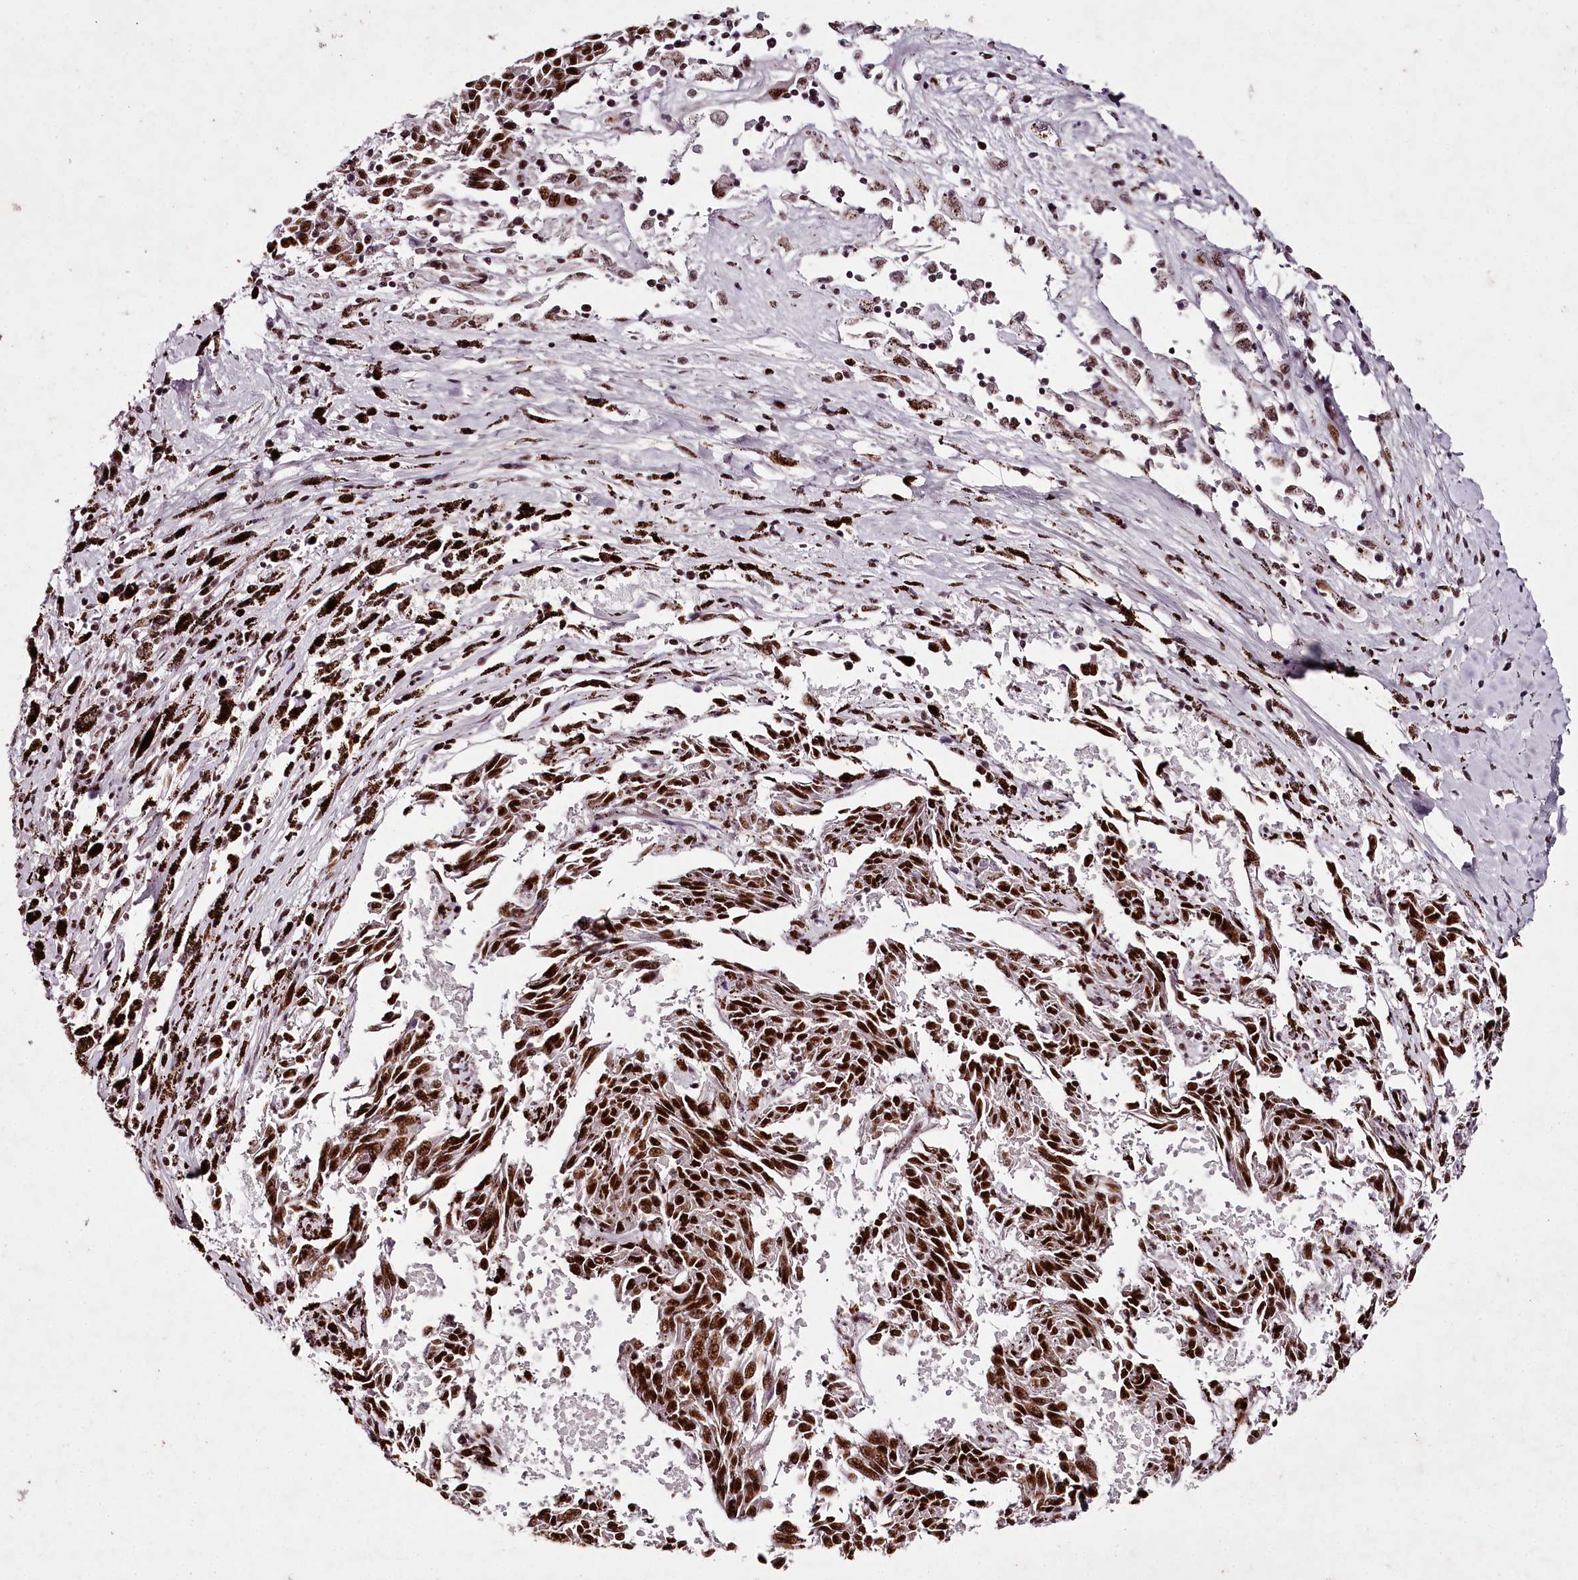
{"staining": {"intensity": "strong", "quantity": ">75%", "location": "nuclear"}, "tissue": "melanoma", "cell_type": "Tumor cells", "image_type": "cancer", "snomed": [{"axis": "morphology", "description": "Malignant melanoma, NOS"}, {"axis": "topography", "description": "Skin"}], "caption": "Immunohistochemistry of malignant melanoma demonstrates high levels of strong nuclear positivity in approximately >75% of tumor cells. The protein is shown in brown color, while the nuclei are stained blue.", "gene": "PSPC1", "patient": {"sex": "female", "age": 72}}